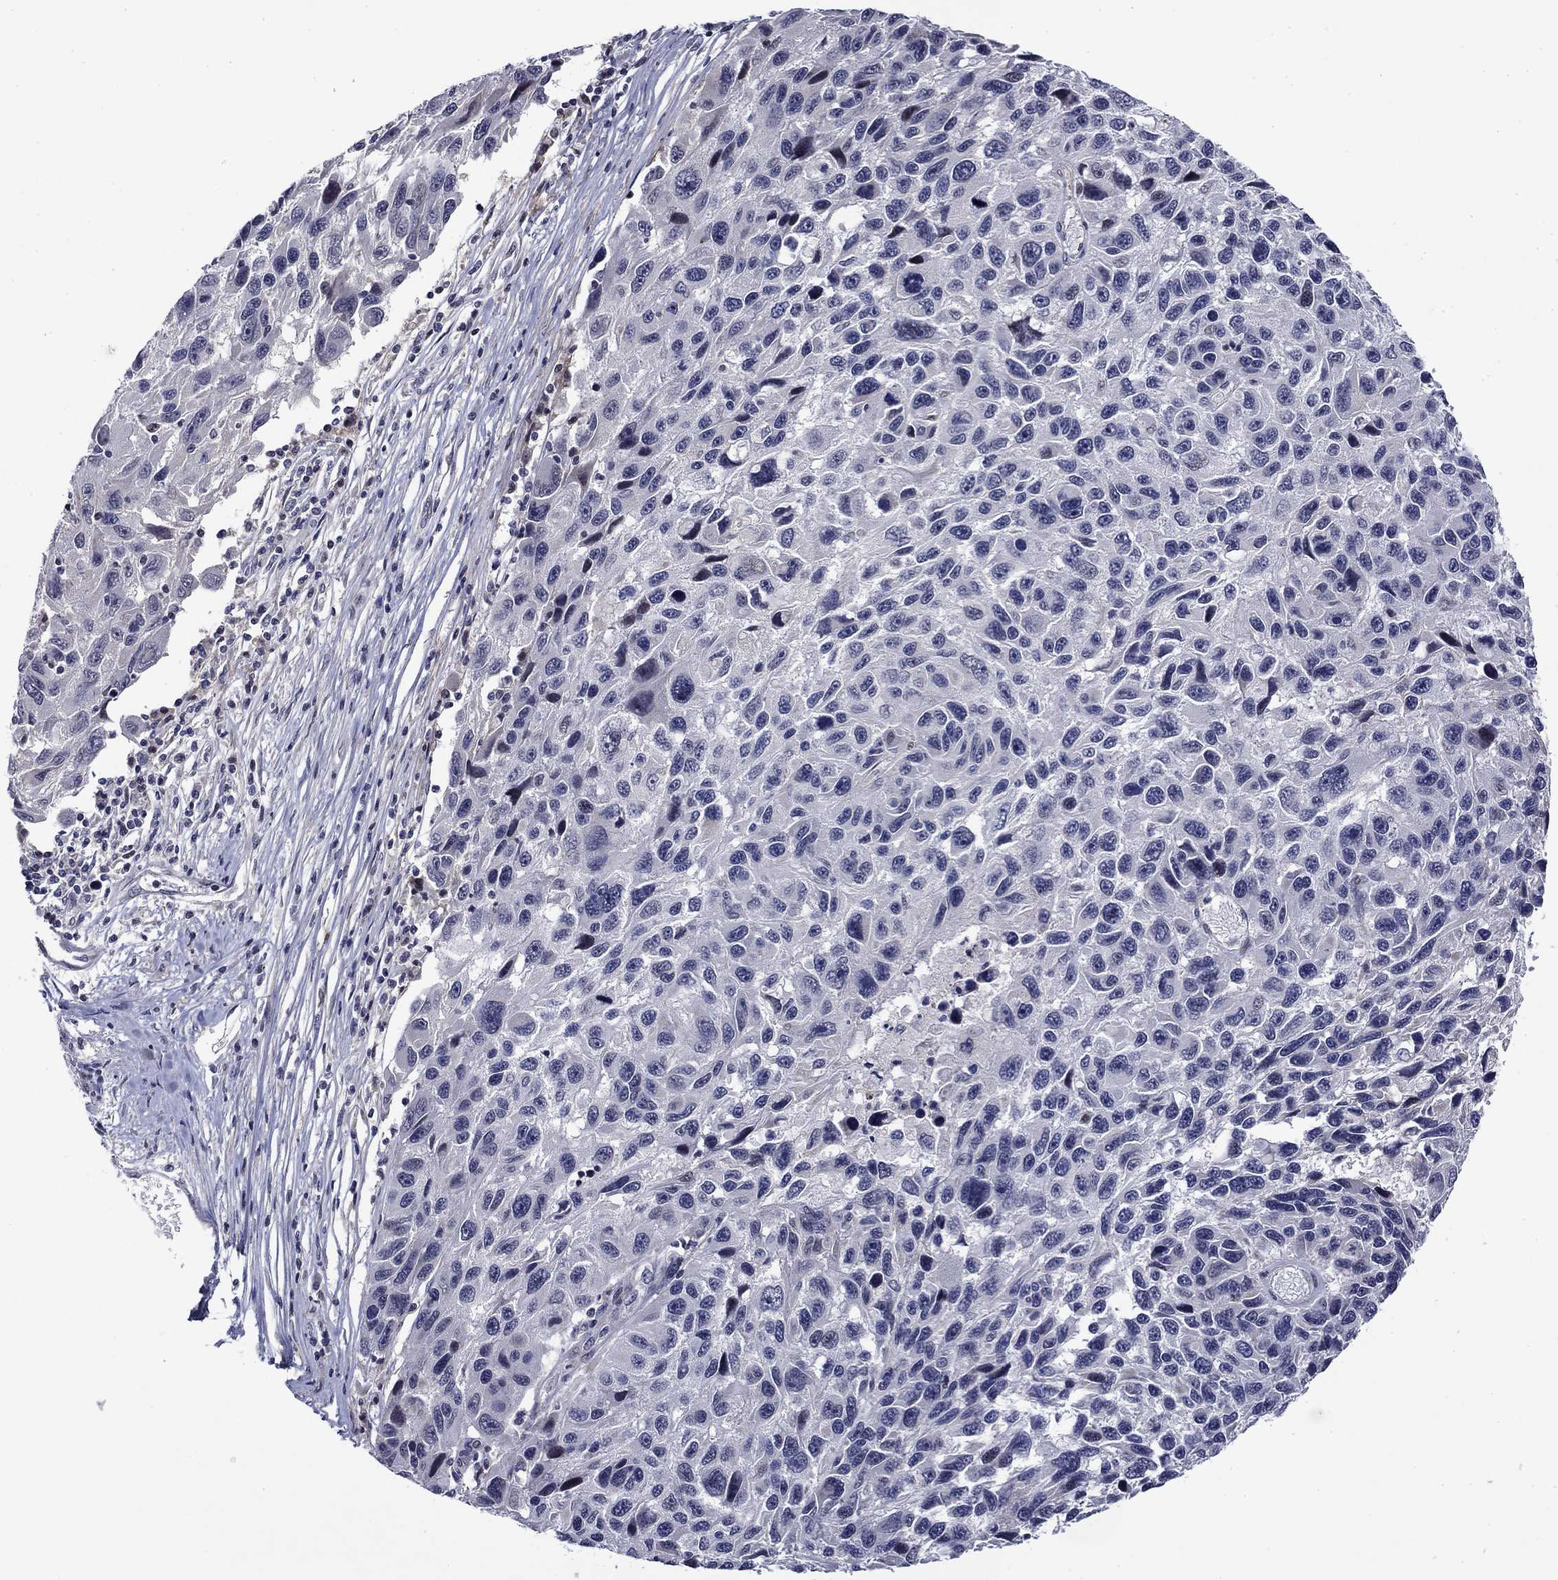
{"staining": {"intensity": "negative", "quantity": "none", "location": "none"}, "tissue": "melanoma", "cell_type": "Tumor cells", "image_type": "cancer", "snomed": [{"axis": "morphology", "description": "Malignant melanoma, NOS"}, {"axis": "topography", "description": "Skin"}], "caption": "High magnification brightfield microscopy of malignant melanoma stained with DAB (brown) and counterstained with hematoxylin (blue): tumor cells show no significant expression.", "gene": "B3GAT1", "patient": {"sex": "male", "age": 53}}